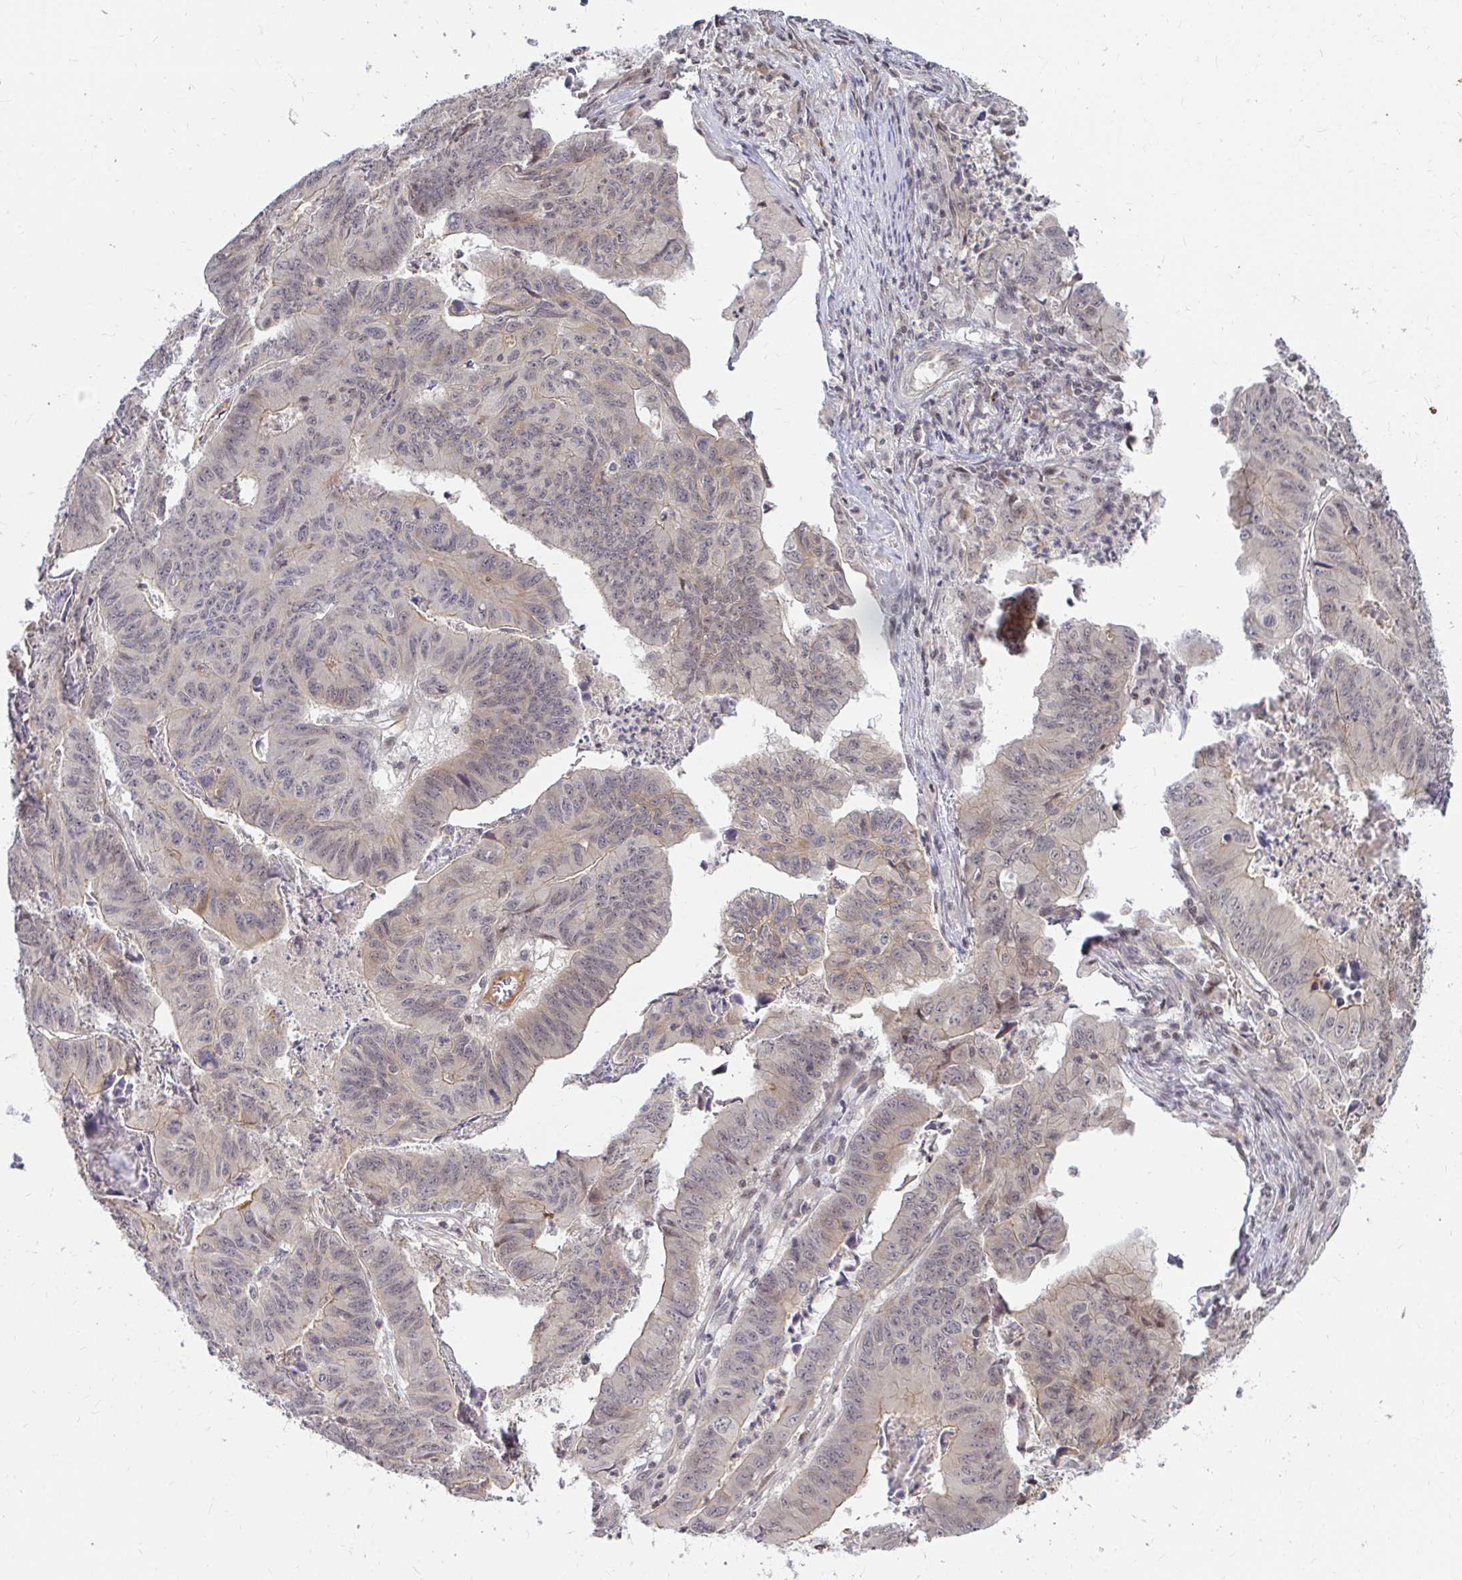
{"staining": {"intensity": "weak", "quantity": "<25%", "location": "cytoplasmic/membranous"}, "tissue": "stomach cancer", "cell_type": "Tumor cells", "image_type": "cancer", "snomed": [{"axis": "morphology", "description": "Adenocarcinoma, NOS"}, {"axis": "topography", "description": "Stomach, lower"}], "caption": "Tumor cells are negative for protein expression in human stomach cancer (adenocarcinoma). Nuclei are stained in blue.", "gene": "ANK3", "patient": {"sex": "male", "age": 77}}